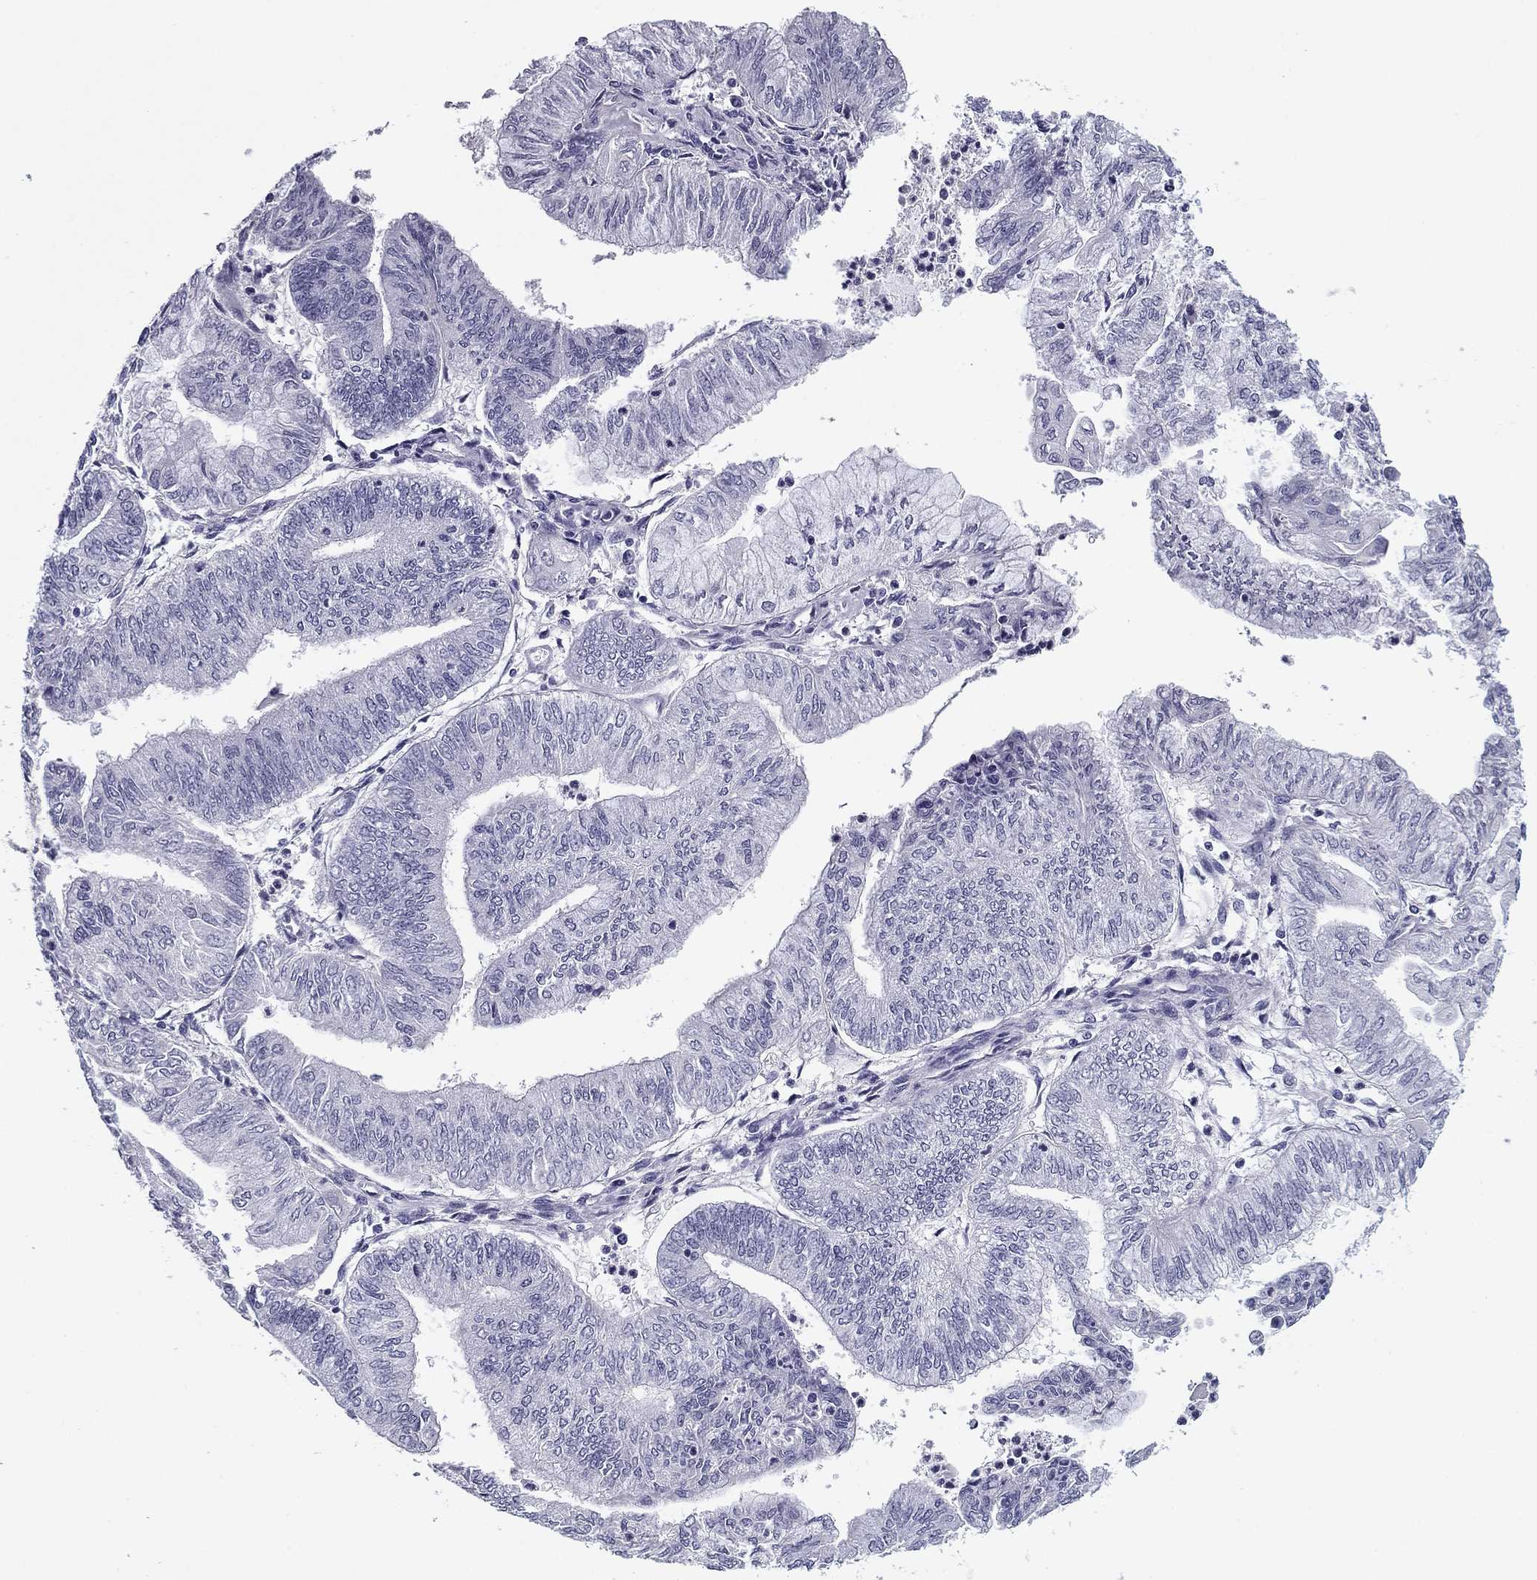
{"staining": {"intensity": "negative", "quantity": "none", "location": "none"}, "tissue": "endometrial cancer", "cell_type": "Tumor cells", "image_type": "cancer", "snomed": [{"axis": "morphology", "description": "Adenocarcinoma, NOS"}, {"axis": "topography", "description": "Endometrium"}], "caption": "Immunohistochemistry (IHC) photomicrograph of neoplastic tissue: adenocarcinoma (endometrial) stained with DAB (3,3'-diaminobenzidine) demonstrates no significant protein positivity in tumor cells.", "gene": "FLNC", "patient": {"sex": "female", "age": 59}}